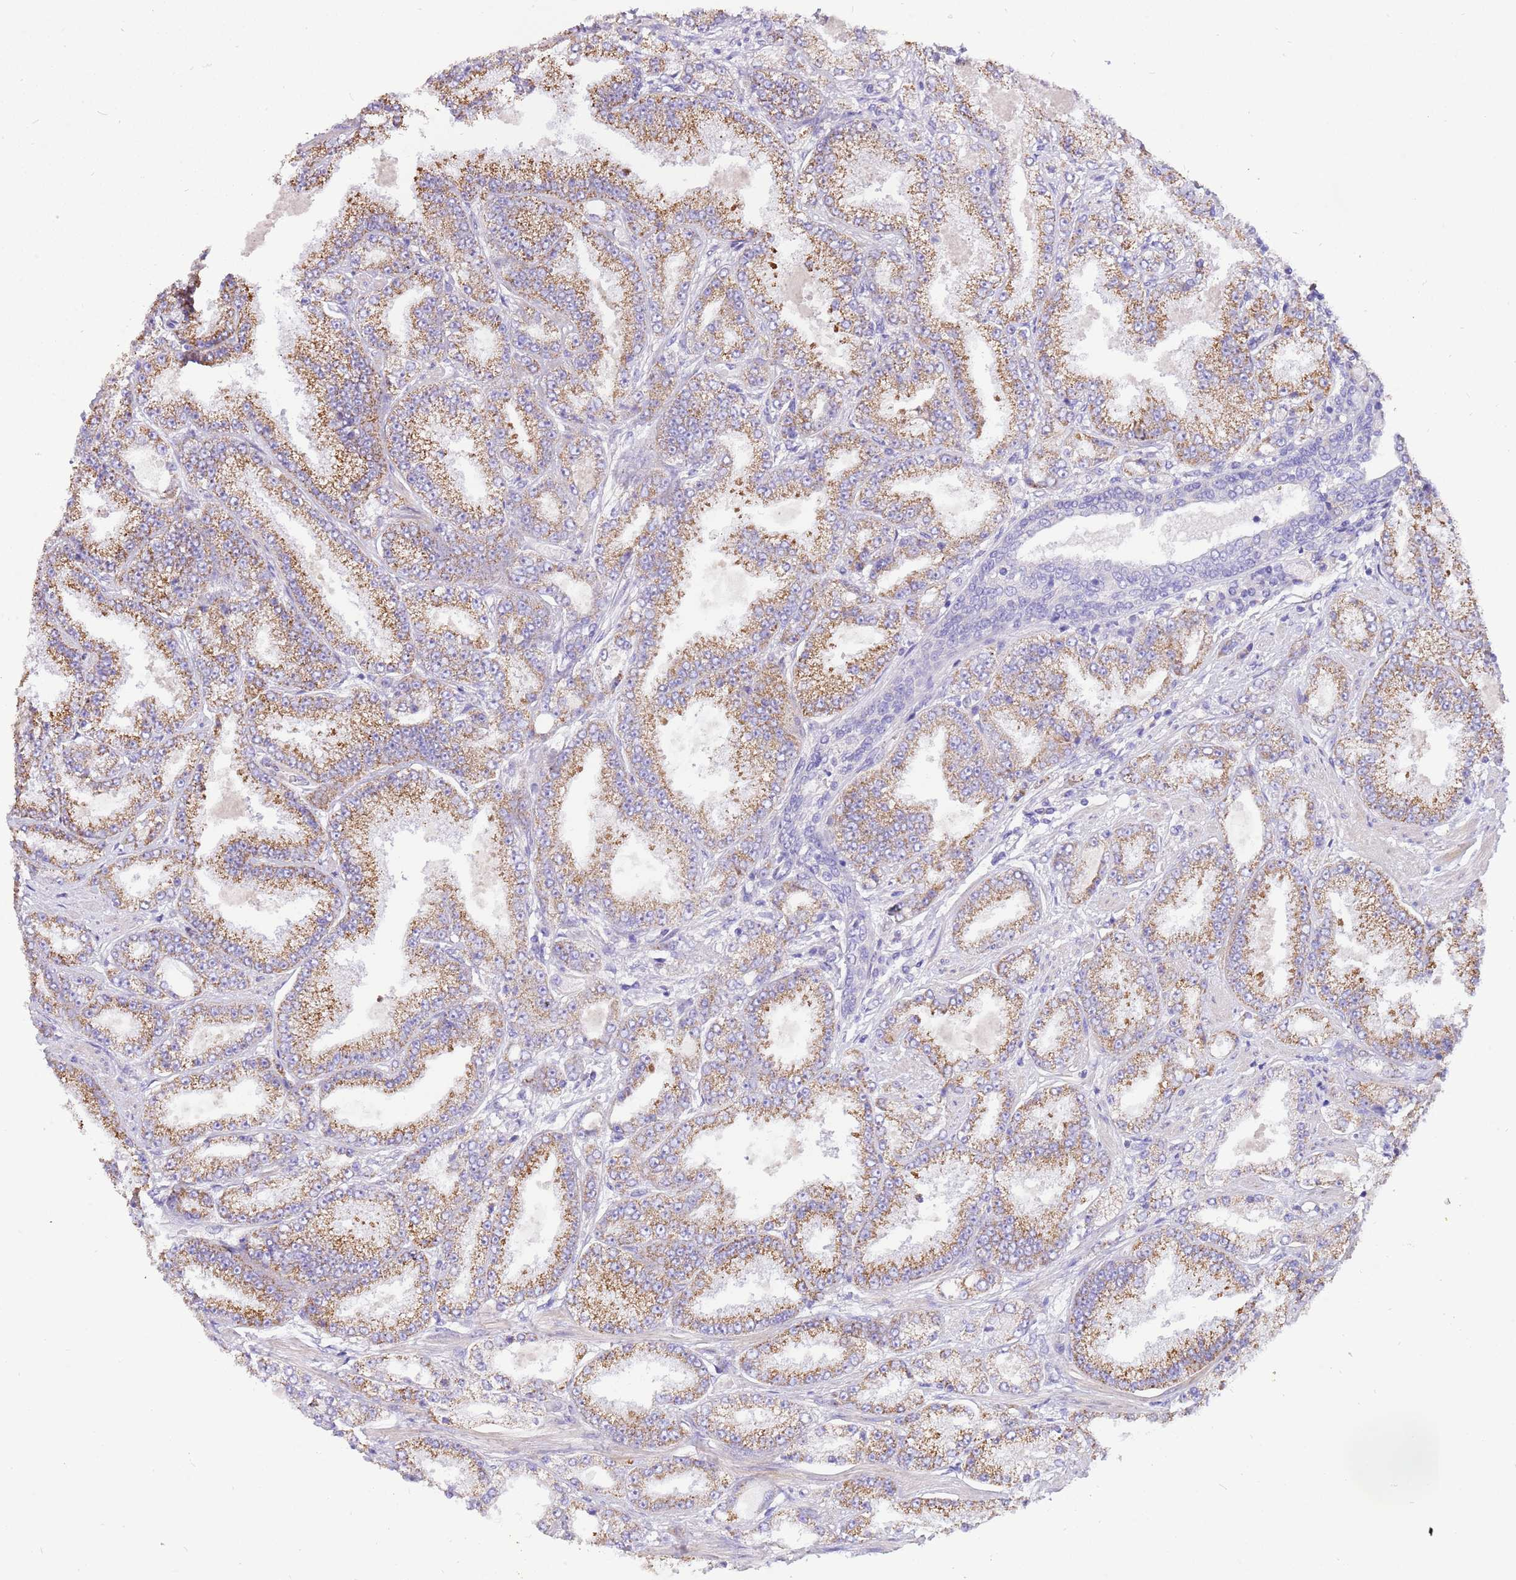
{"staining": {"intensity": "moderate", "quantity": "25%-75%", "location": "cytoplasmic/membranous"}, "tissue": "prostate cancer", "cell_type": "Tumor cells", "image_type": "cancer", "snomed": [{"axis": "morphology", "description": "Adenocarcinoma, High grade"}, {"axis": "topography", "description": "Prostate"}], "caption": "A photomicrograph of human prostate cancer (adenocarcinoma (high-grade)) stained for a protein displays moderate cytoplasmic/membranous brown staining in tumor cells.", "gene": "SERINC3", "patient": {"sex": "male", "age": 68}}